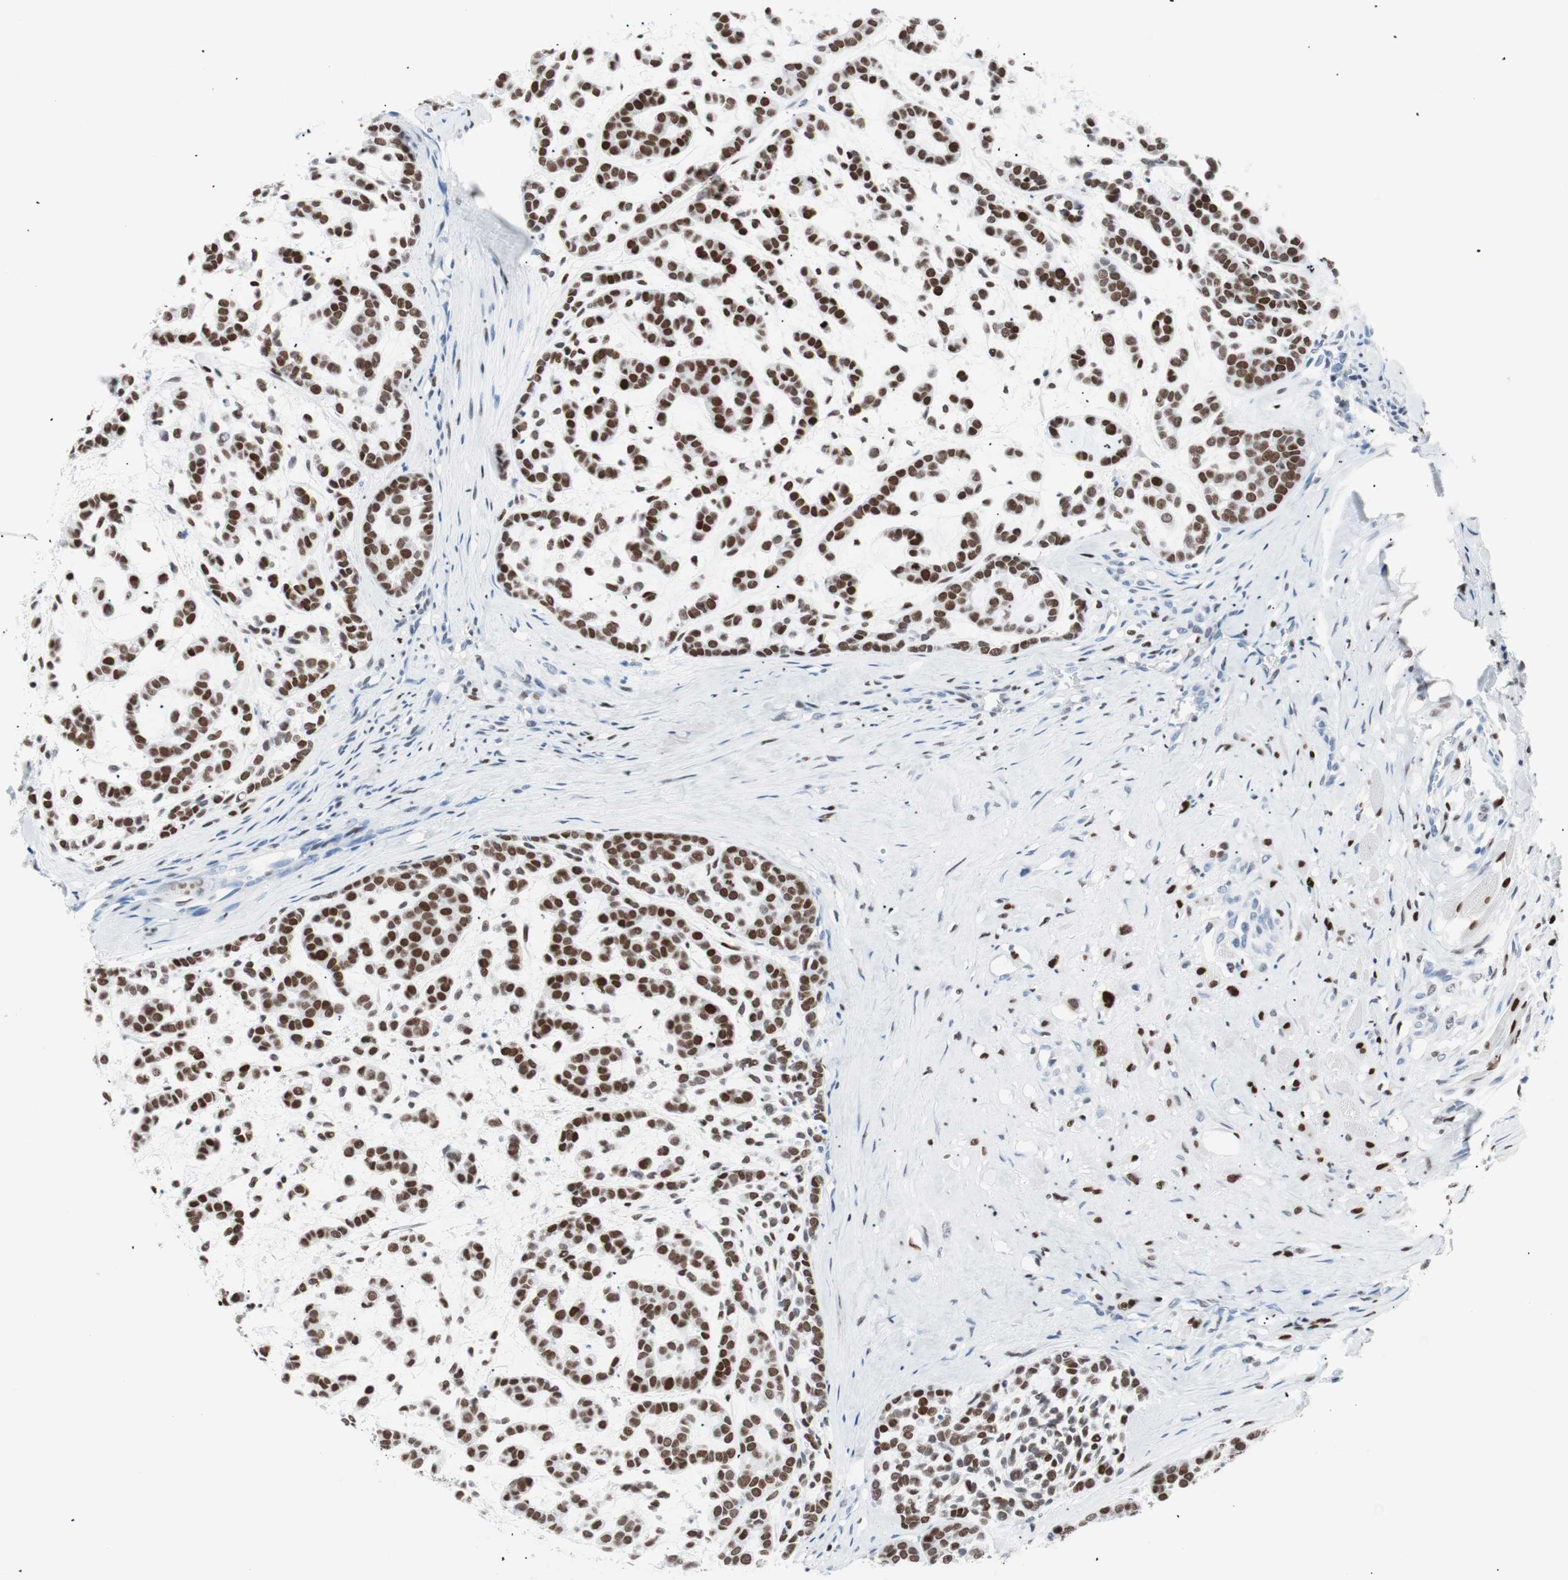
{"staining": {"intensity": "strong", "quantity": ">75%", "location": "nuclear"}, "tissue": "head and neck cancer", "cell_type": "Tumor cells", "image_type": "cancer", "snomed": [{"axis": "morphology", "description": "Adenocarcinoma, NOS"}, {"axis": "morphology", "description": "Adenoma, NOS"}, {"axis": "topography", "description": "Head-Neck"}], "caption": "IHC staining of adenoma (head and neck), which shows high levels of strong nuclear positivity in about >75% of tumor cells indicating strong nuclear protein expression. The staining was performed using DAB (brown) for protein detection and nuclei were counterstained in hematoxylin (blue).", "gene": "CEBPB", "patient": {"sex": "female", "age": 55}}